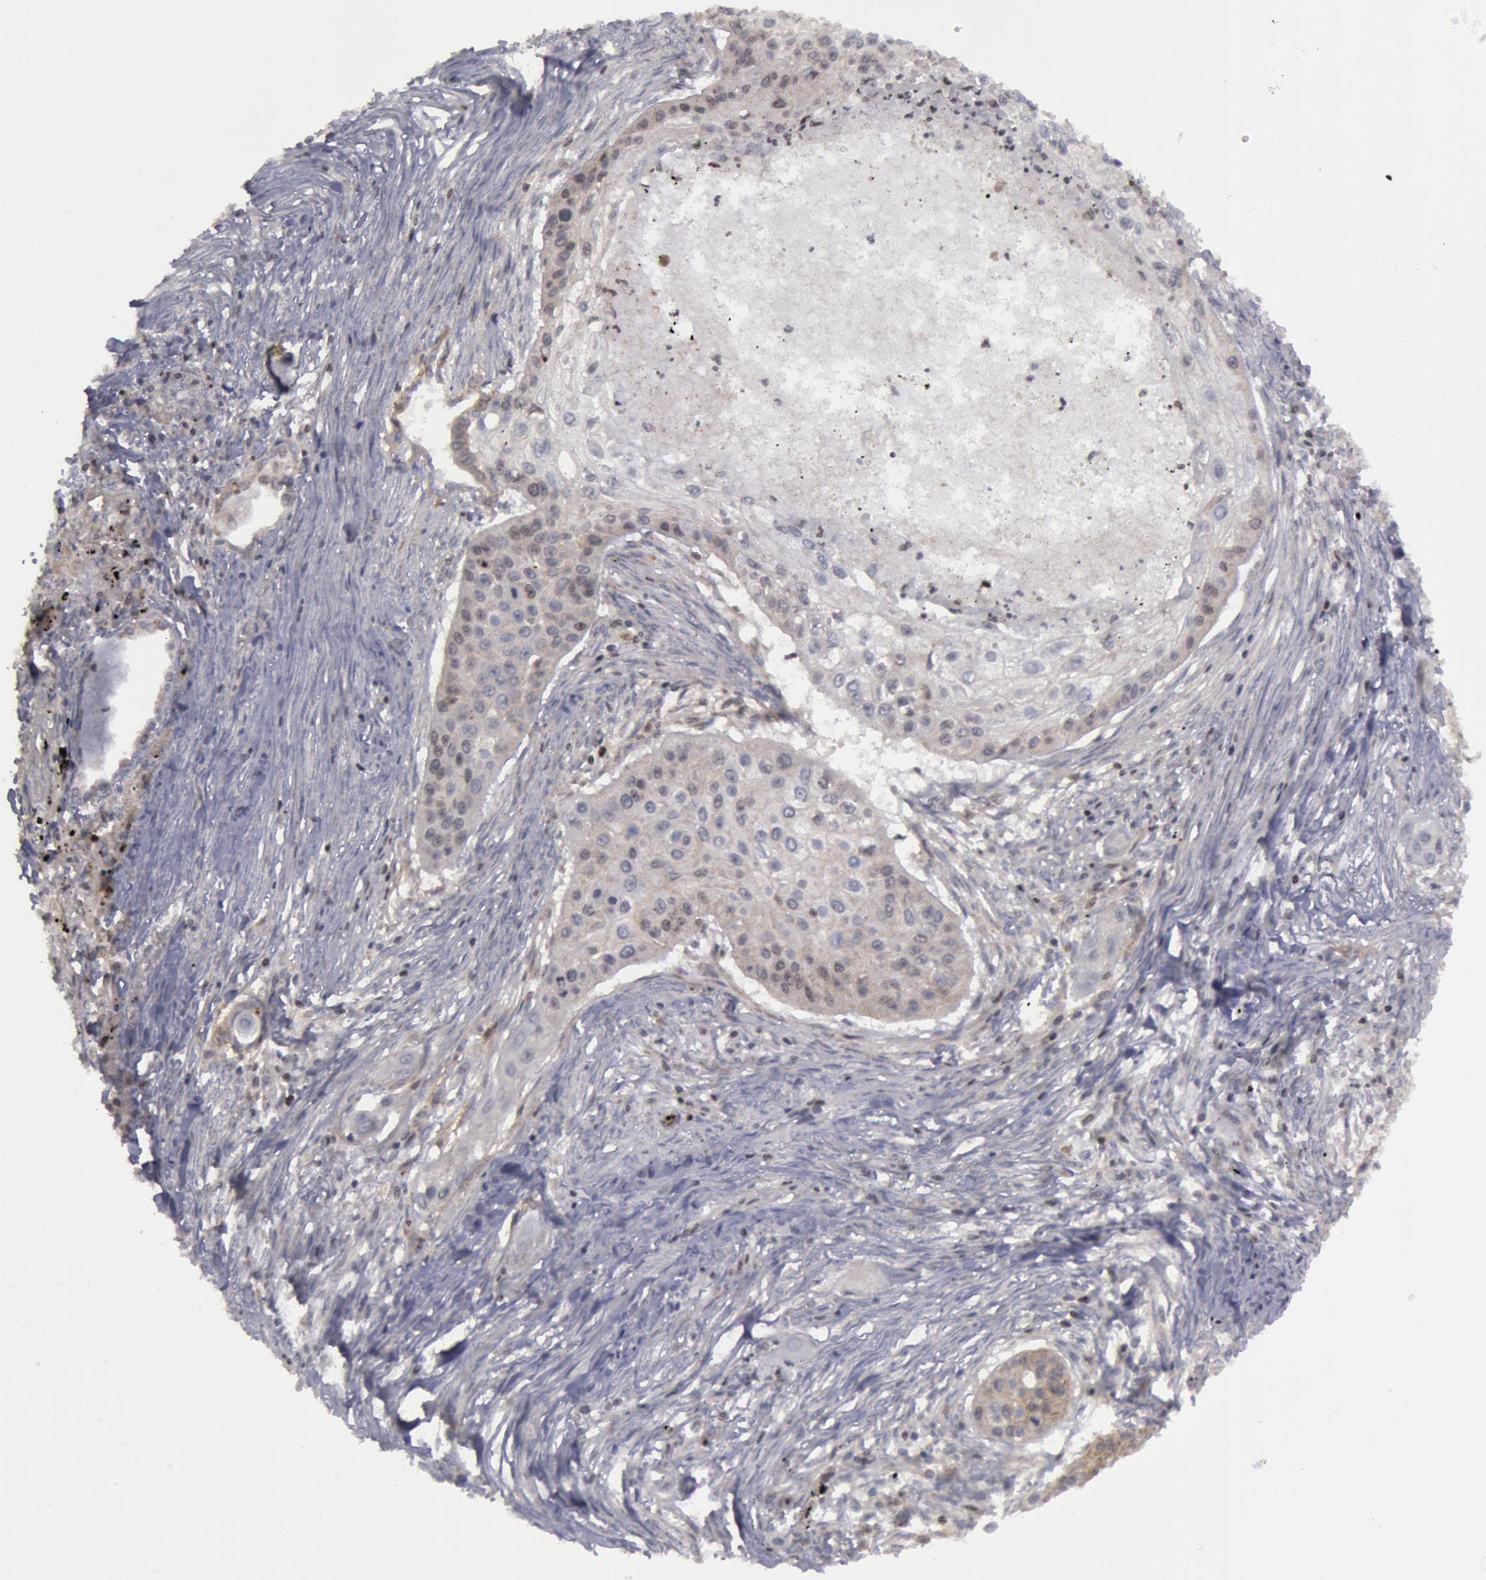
{"staining": {"intensity": "negative", "quantity": "none", "location": "none"}, "tissue": "lung cancer", "cell_type": "Tumor cells", "image_type": "cancer", "snomed": [{"axis": "morphology", "description": "Squamous cell carcinoma, NOS"}, {"axis": "topography", "description": "Lung"}], "caption": "This is a photomicrograph of immunohistochemistry staining of lung squamous cell carcinoma, which shows no staining in tumor cells.", "gene": "ERBB2", "patient": {"sex": "male", "age": 71}}